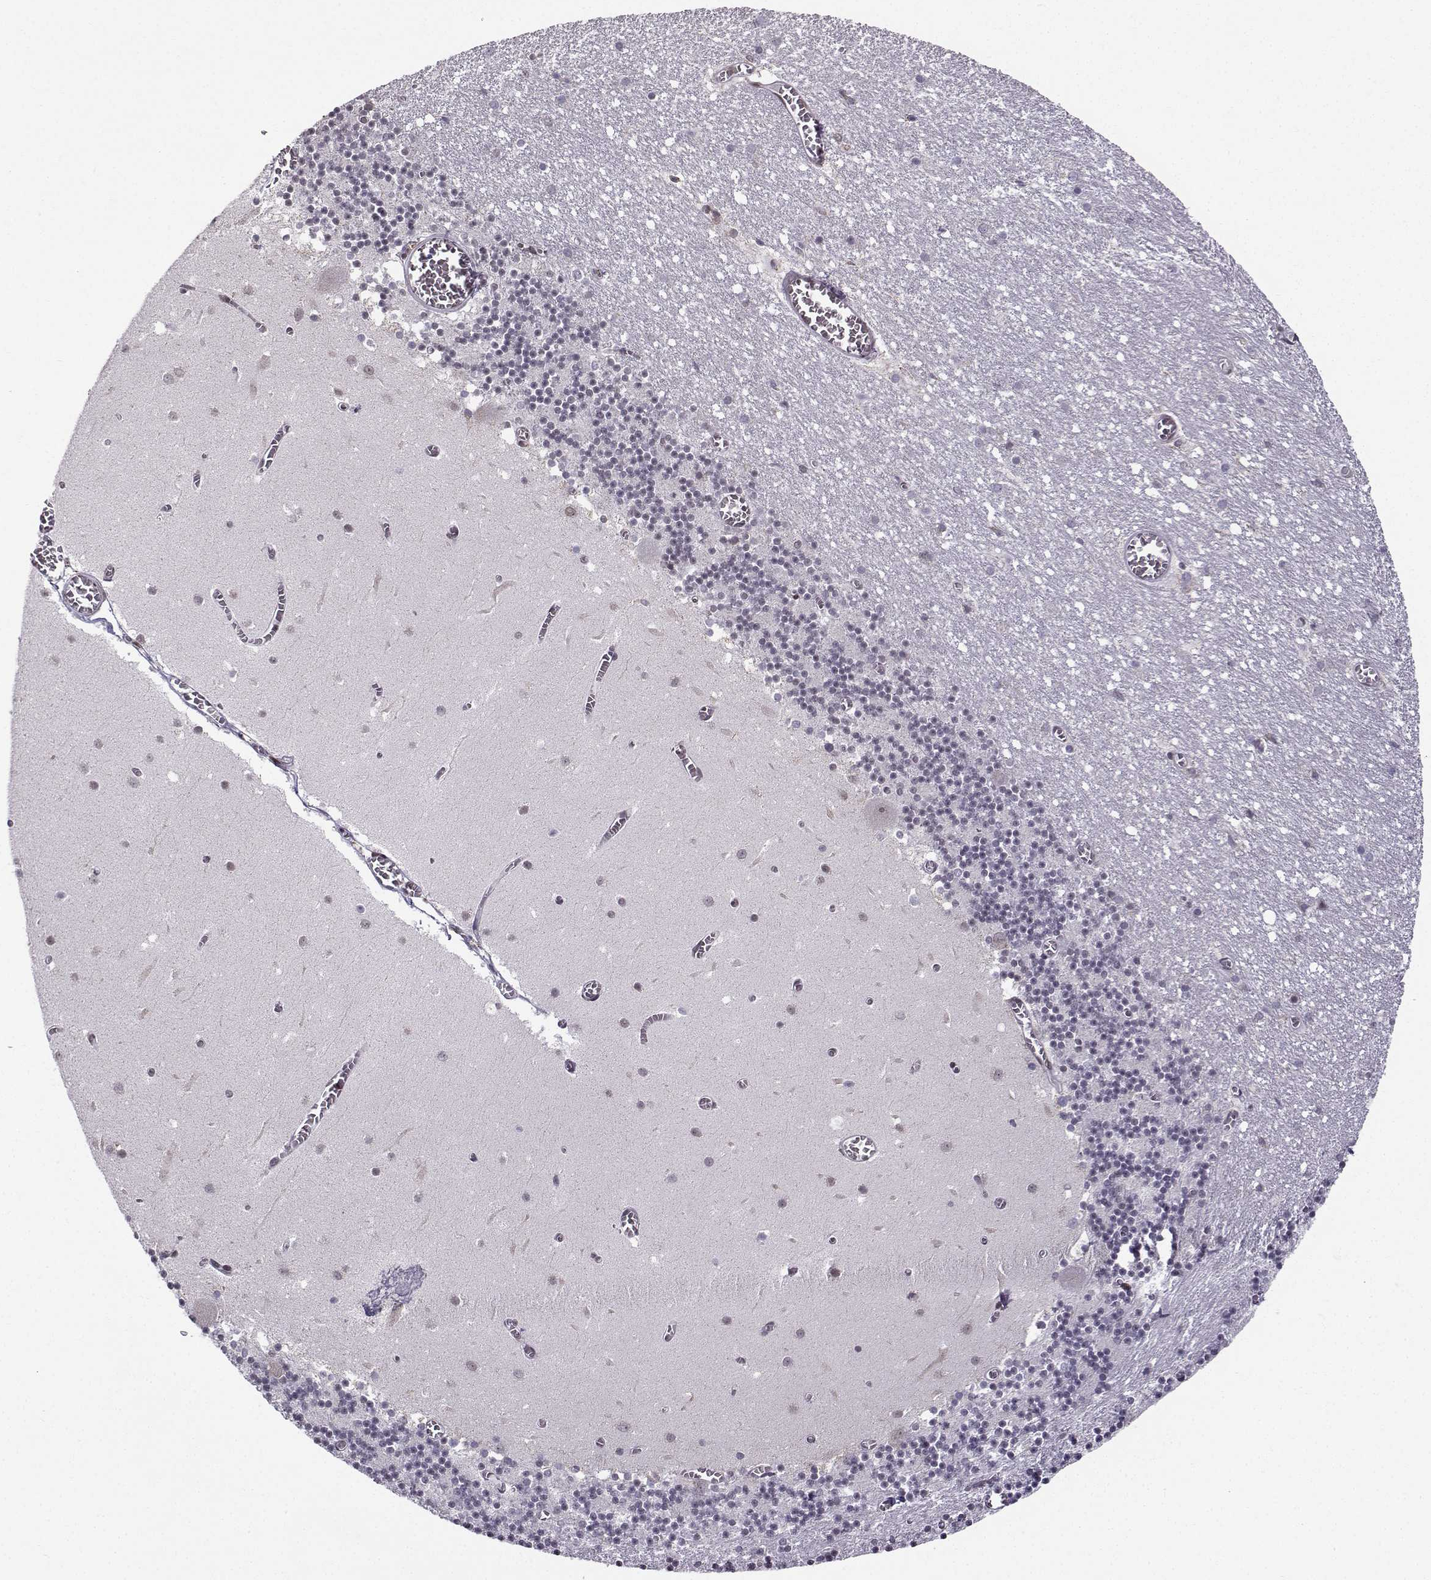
{"staining": {"intensity": "negative", "quantity": "none", "location": "none"}, "tissue": "cerebellum", "cell_type": "Cells in granular layer", "image_type": "normal", "snomed": [{"axis": "morphology", "description": "Normal tissue, NOS"}, {"axis": "topography", "description": "Cerebellum"}], "caption": "IHC of benign cerebellum reveals no expression in cells in granular layer. Nuclei are stained in blue.", "gene": "EZH1", "patient": {"sex": "female", "age": 28}}